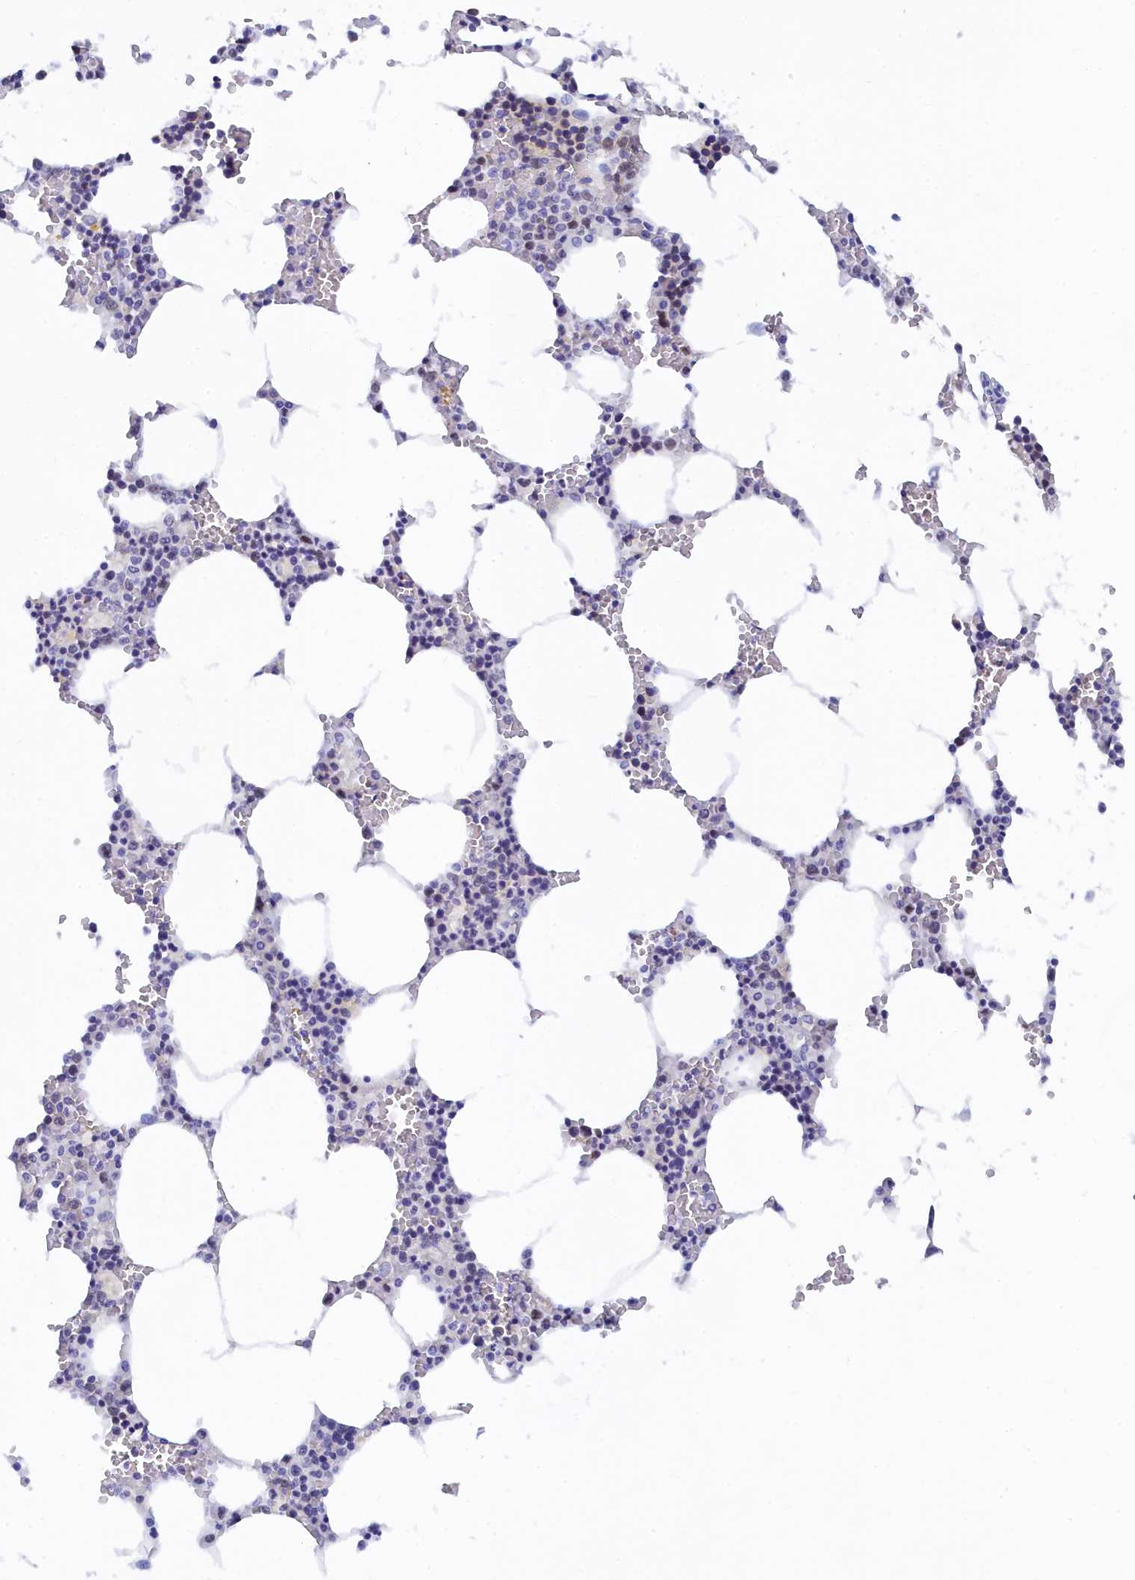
{"staining": {"intensity": "negative", "quantity": "none", "location": "none"}, "tissue": "bone marrow", "cell_type": "Hematopoietic cells", "image_type": "normal", "snomed": [{"axis": "morphology", "description": "Normal tissue, NOS"}, {"axis": "topography", "description": "Bone marrow"}], "caption": "DAB (3,3'-diaminobenzidine) immunohistochemical staining of unremarkable bone marrow displays no significant expression in hematopoietic cells. (Immunohistochemistry (ihc), brightfield microscopy, high magnification).", "gene": "TRIM10", "patient": {"sex": "male", "age": 70}}